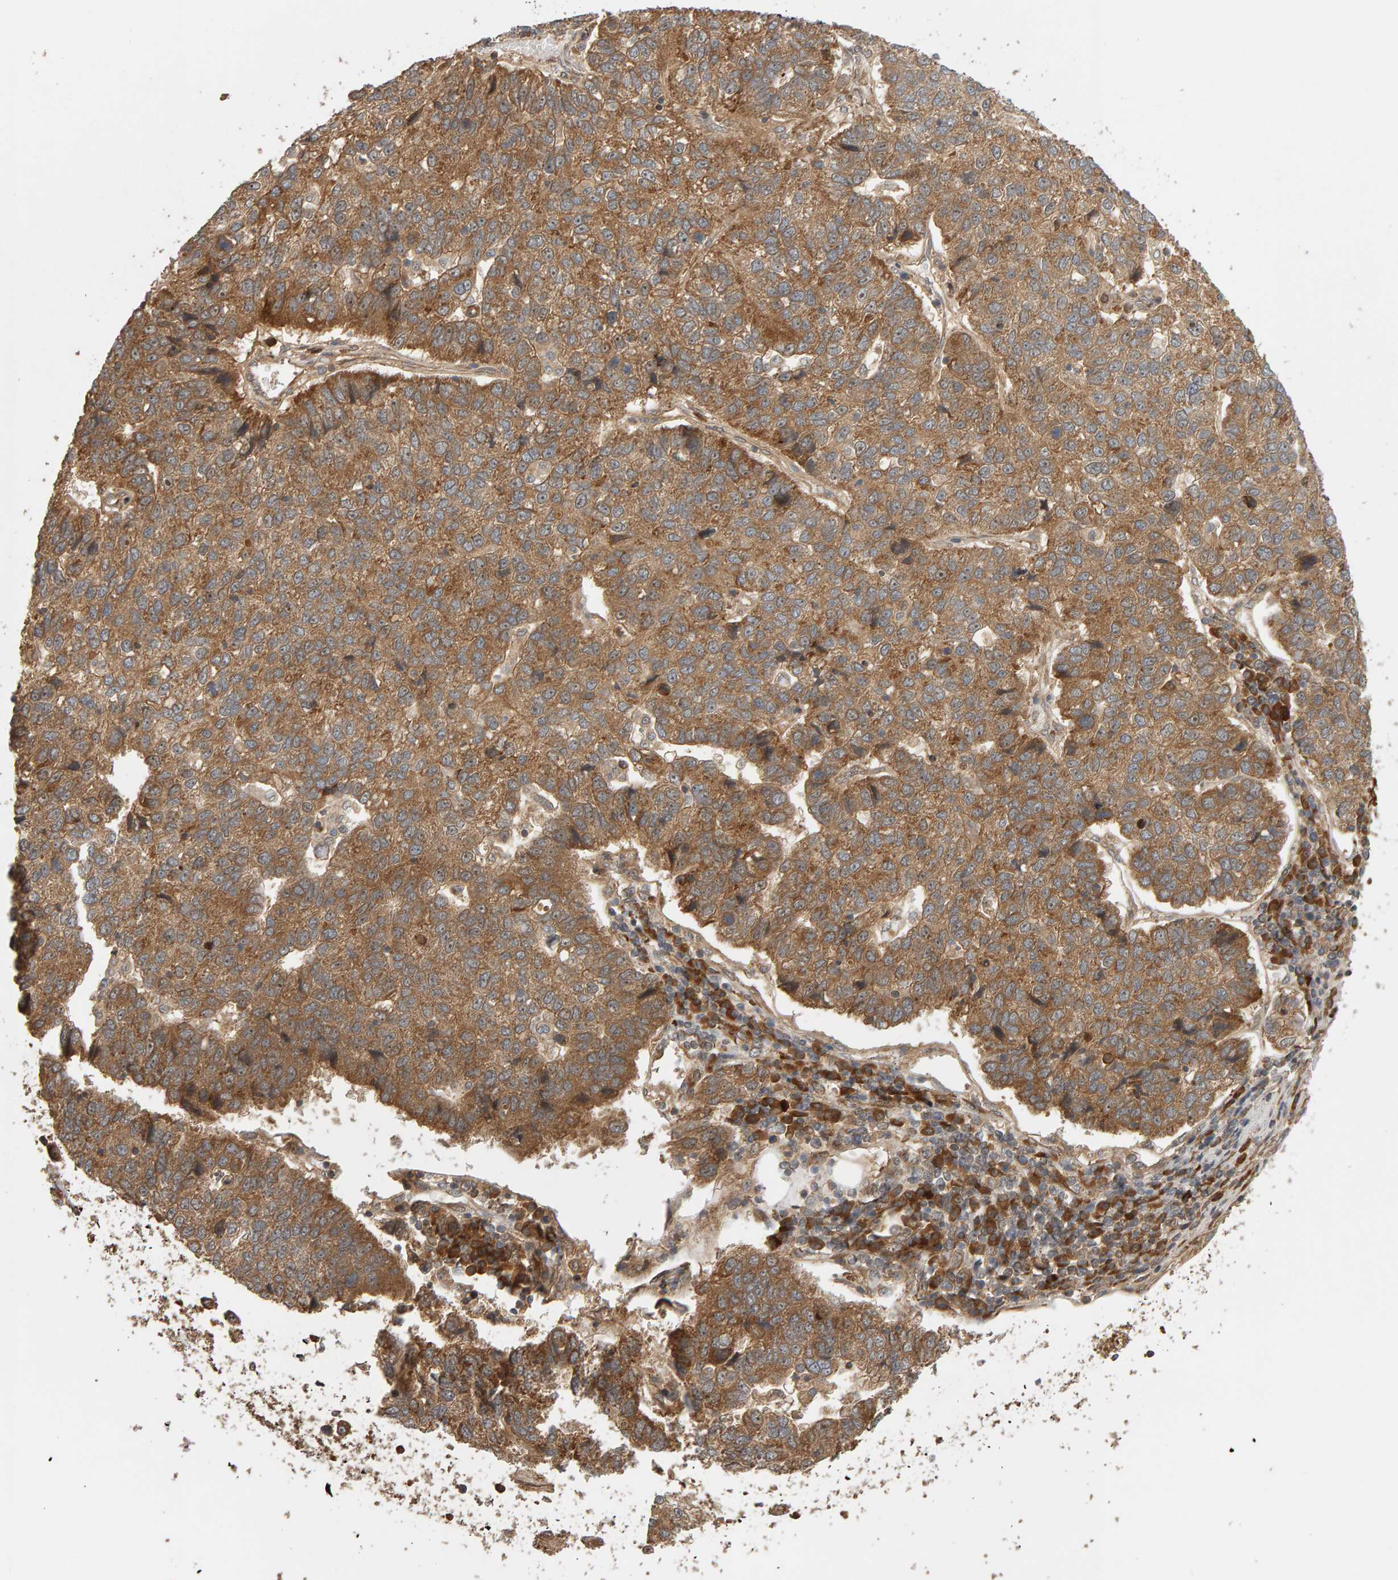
{"staining": {"intensity": "moderate", "quantity": ">75%", "location": "cytoplasmic/membranous"}, "tissue": "pancreatic cancer", "cell_type": "Tumor cells", "image_type": "cancer", "snomed": [{"axis": "morphology", "description": "Adenocarcinoma, NOS"}, {"axis": "topography", "description": "Pancreas"}], "caption": "Pancreatic cancer tissue exhibits moderate cytoplasmic/membranous expression in about >75% of tumor cells", "gene": "ZFAND1", "patient": {"sex": "female", "age": 61}}